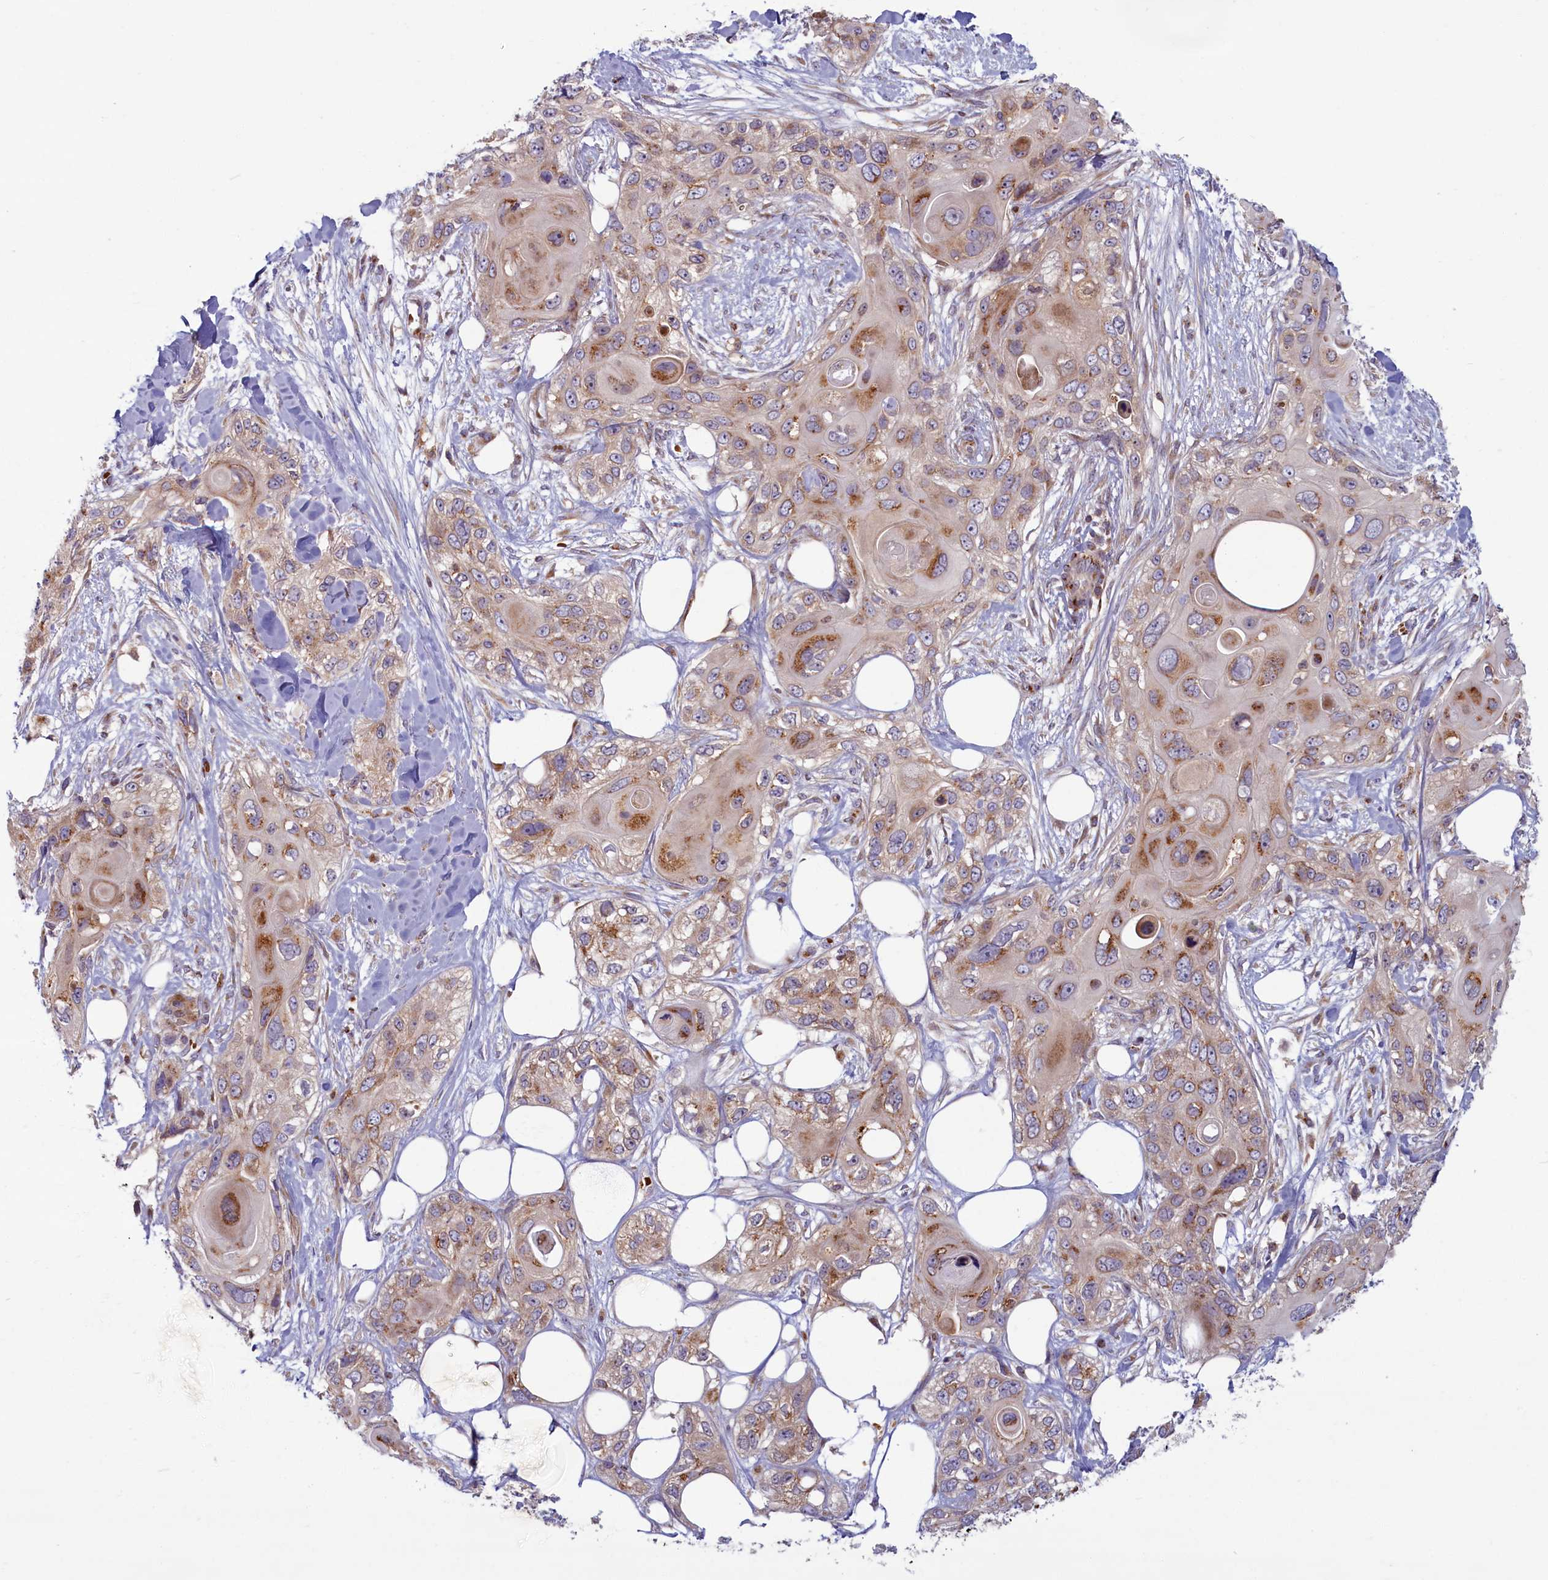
{"staining": {"intensity": "moderate", "quantity": ">75%", "location": "cytoplasmic/membranous"}, "tissue": "skin cancer", "cell_type": "Tumor cells", "image_type": "cancer", "snomed": [{"axis": "morphology", "description": "Normal tissue, NOS"}, {"axis": "morphology", "description": "Squamous cell carcinoma, NOS"}, {"axis": "topography", "description": "Skin"}], "caption": "IHC of human skin cancer displays medium levels of moderate cytoplasmic/membranous expression in about >75% of tumor cells.", "gene": "BLVRB", "patient": {"sex": "male", "age": 72}}